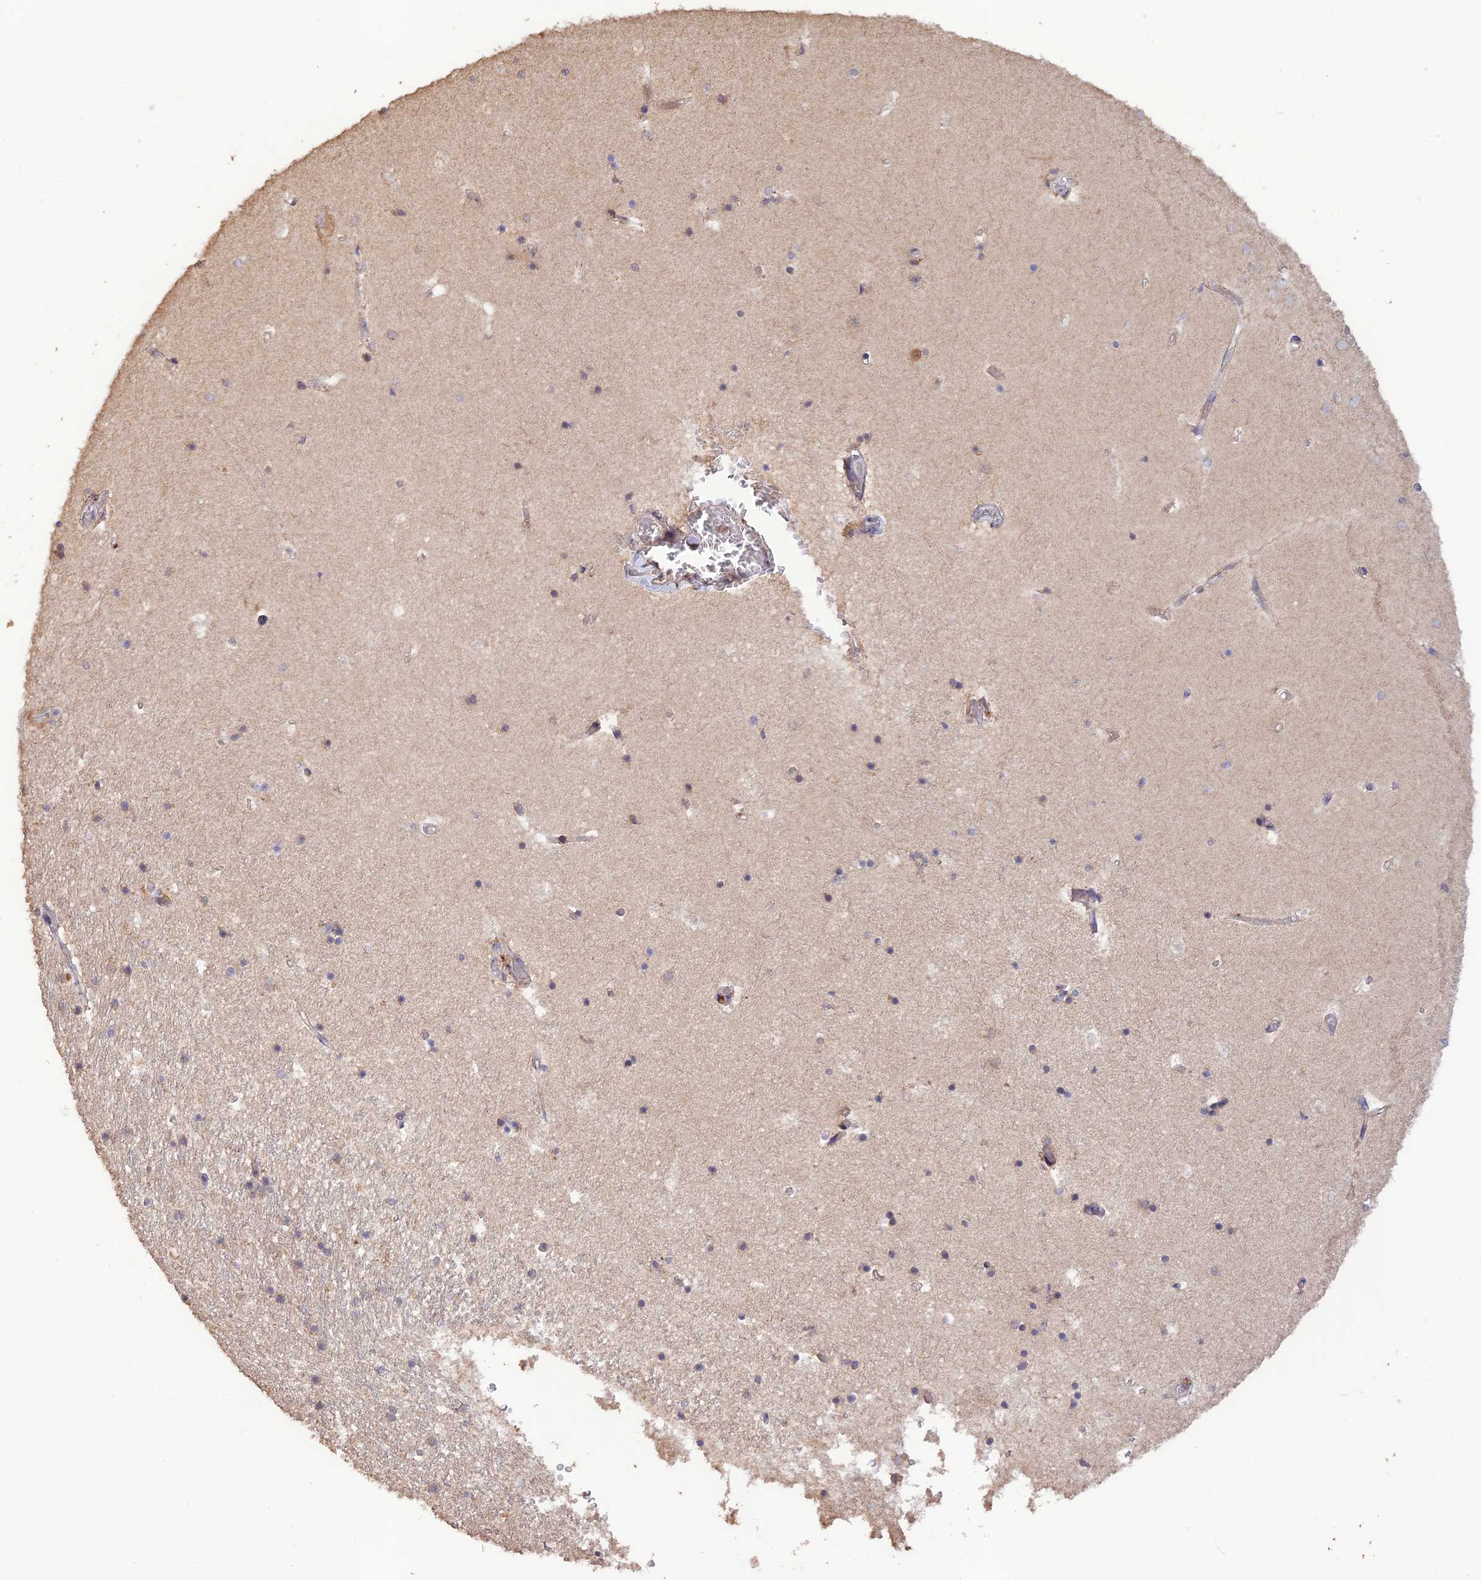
{"staining": {"intensity": "weak", "quantity": "<25%", "location": "cytoplasmic/membranous"}, "tissue": "hippocampus", "cell_type": "Glial cells", "image_type": "normal", "snomed": [{"axis": "morphology", "description": "Normal tissue, NOS"}, {"axis": "topography", "description": "Hippocampus"}], "caption": "This is a photomicrograph of IHC staining of benign hippocampus, which shows no expression in glial cells. (DAB (3,3'-diaminobenzidine) immunohistochemistry (IHC) visualized using brightfield microscopy, high magnification).", "gene": "LAYN", "patient": {"sex": "female", "age": 52}}